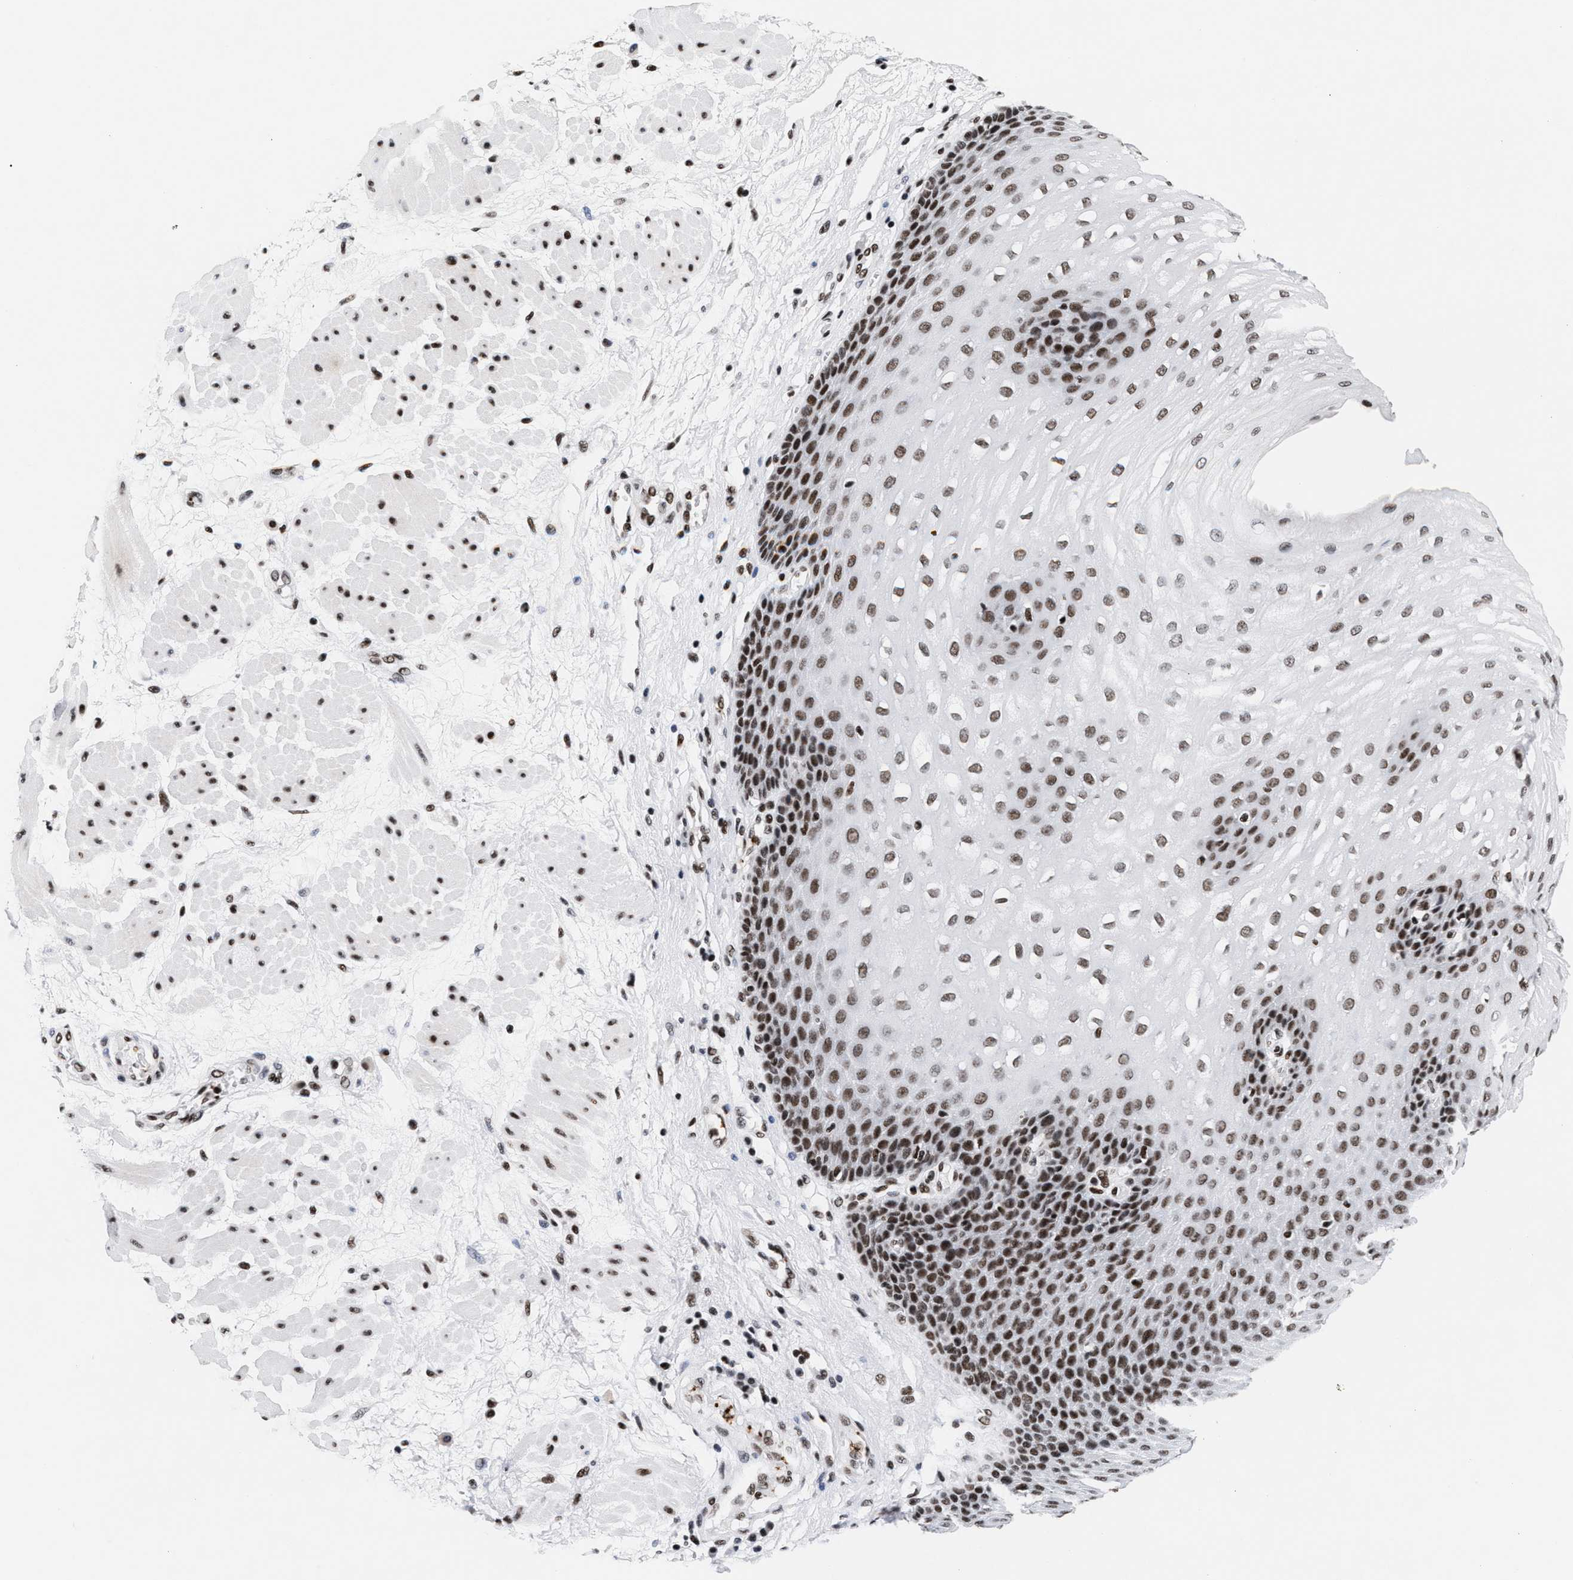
{"staining": {"intensity": "moderate", "quantity": ">75%", "location": "nuclear"}, "tissue": "esophagus", "cell_type": "Squamous epithelial cells", "image_type": "normal", "snomed": [{"axis": "morphology", "description": "Normal tissue, NOS"}, {"axis": "topography", "description": "Esophagus"}], "caption": "Esophagus stained for a protein (brown) displays moderate nuclear positive expression in about >75% of squamous epithelial cells.", "gene": "RAD21", "patient": {"sex": "male", "age": 48}}